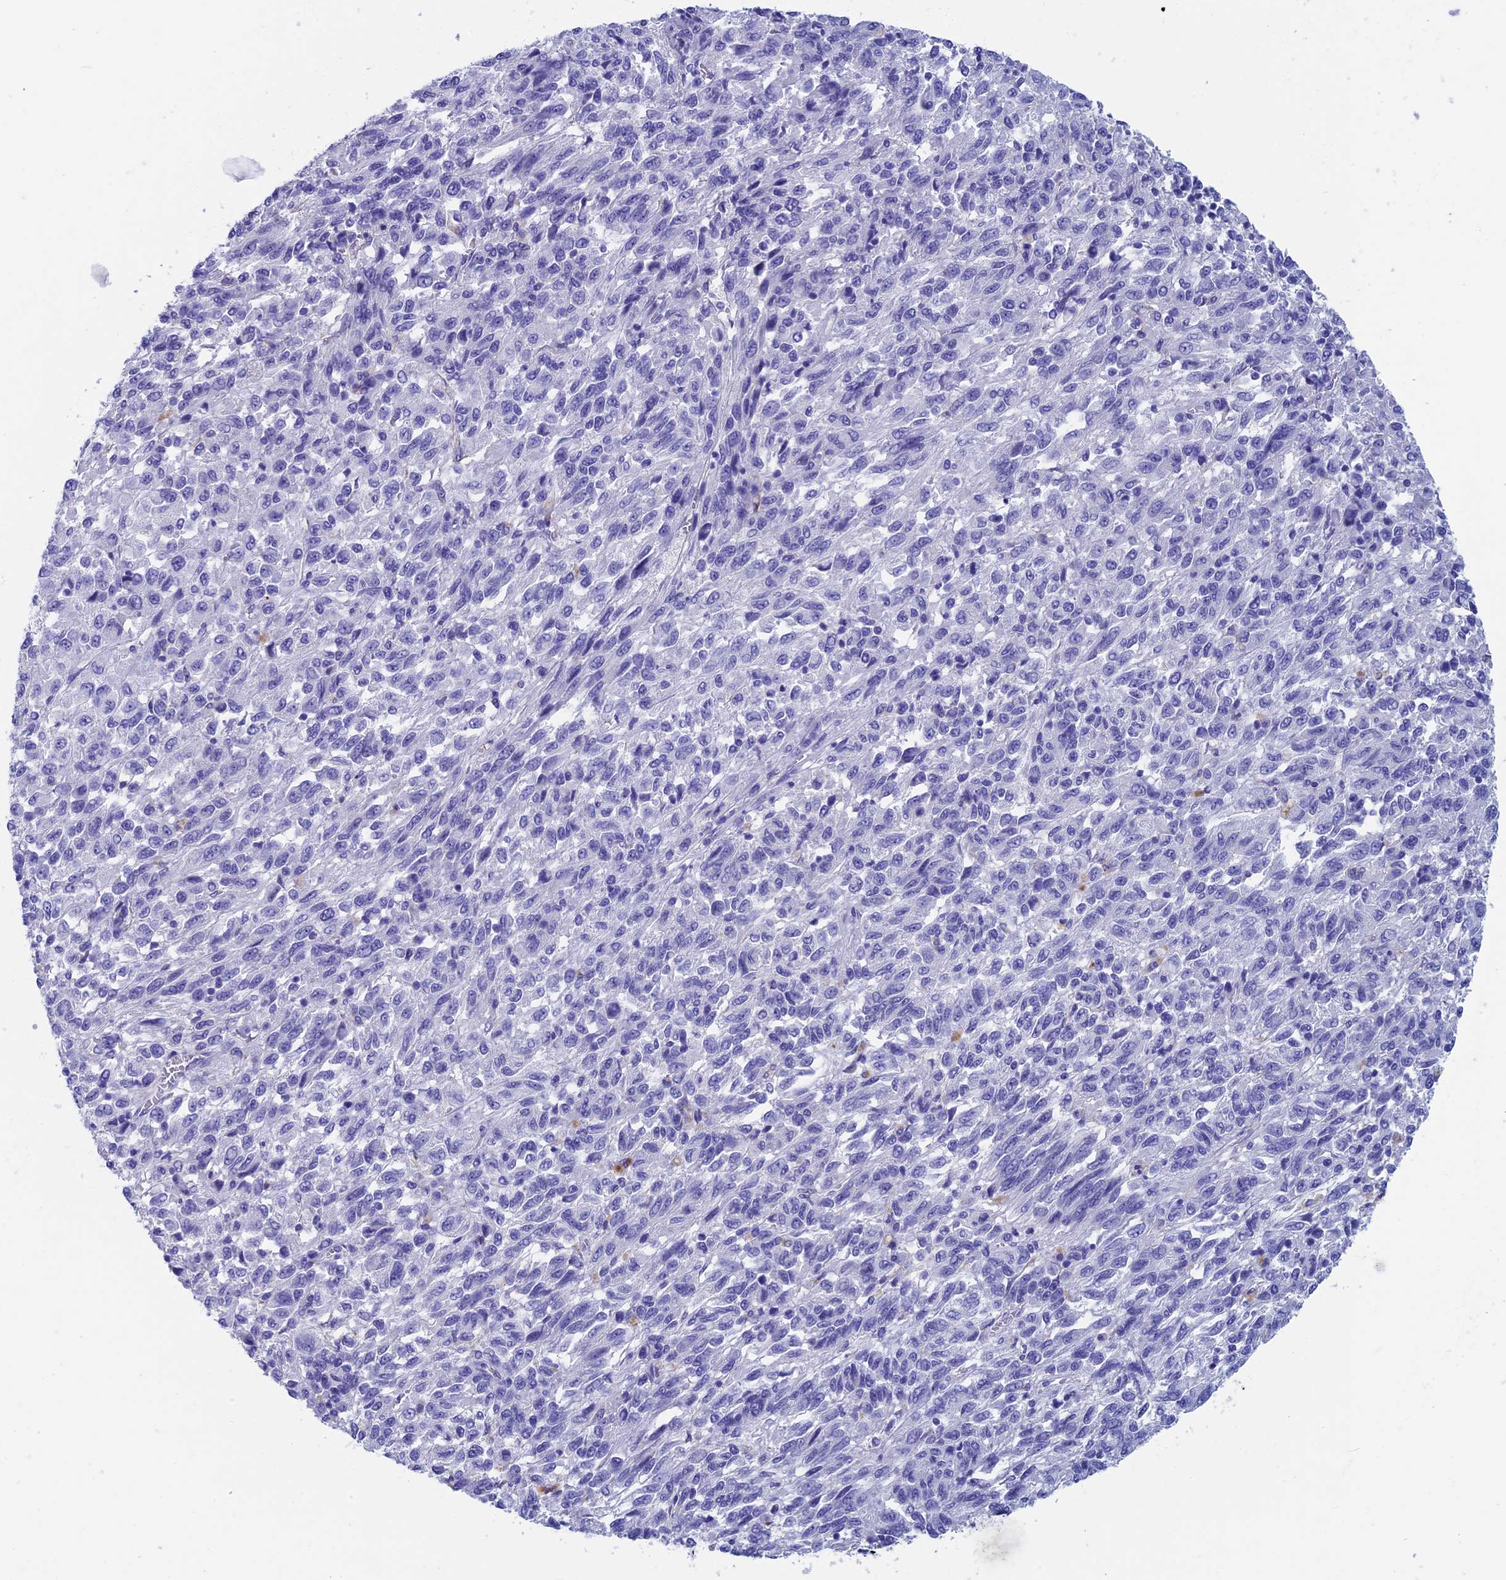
{"staining": {"intensity": "negative", "quantity": "none", "location": "none"}, "tissue": "melanoma", "cell_type": "Tumor cells", "image_type": "cancer", "snomed": [{"axis": "morphology", "description": "Malignant melanoma, Metastatic site"}, {"axis": "topography", "description": "Lung"}], "caption": "DAB immunohistochemical staining of melanoma shows no significant staining in tumor cells.", "gene": "ADH7", "patient": {"sex": "male", "age": 64}}